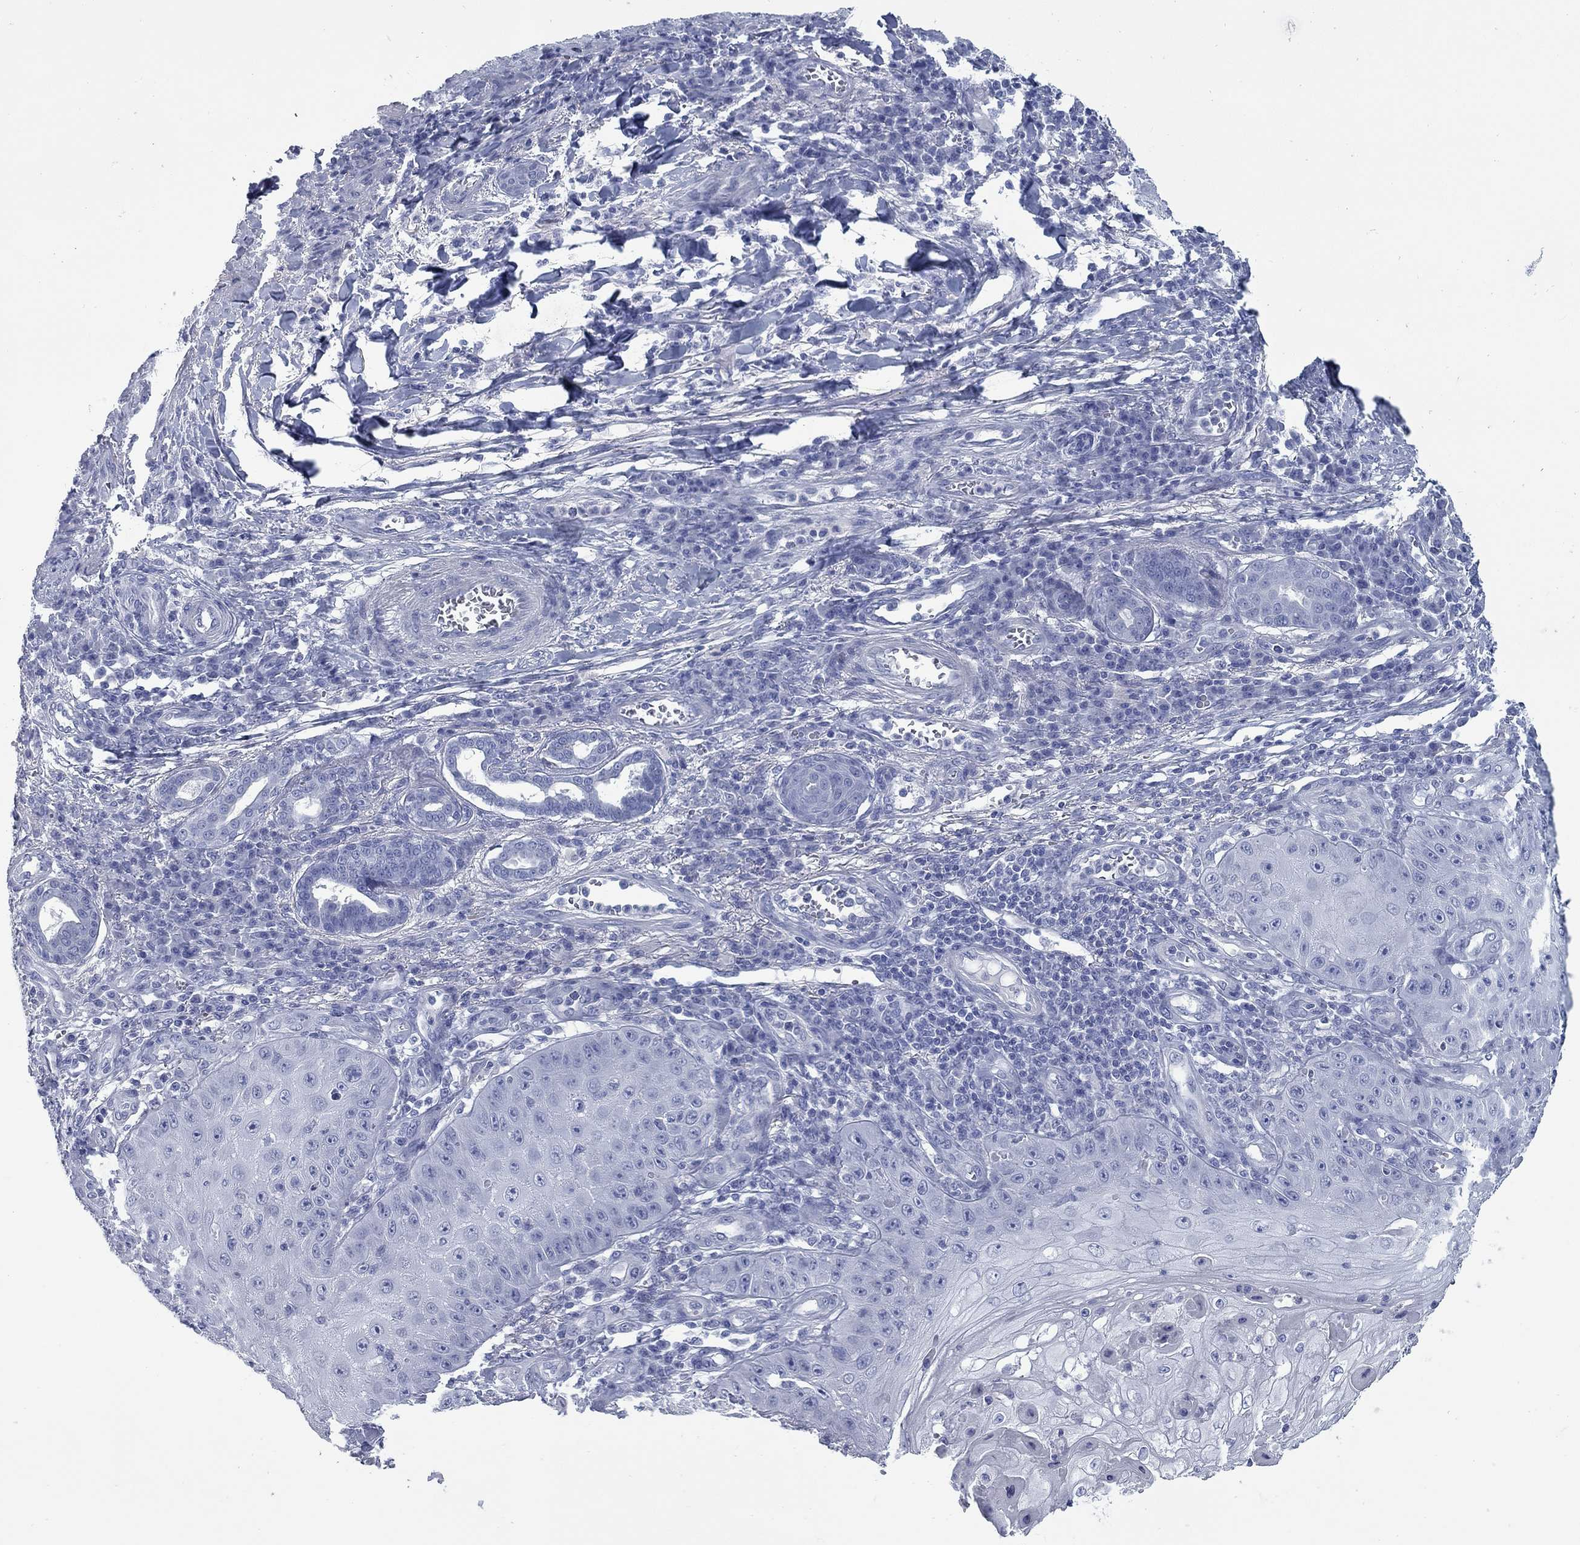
{"staining": {"intensity": "negative", "quantity": "none", "location": "none"}, "tissue": "skin cancer", "cell_type": "Tumor cells", "image_type": "cancer", "snomed": [{"axis": "morphology", "description": "Squamous cell carcinoma, NOS"}, {"axis": "topography", "description": "Skin"}], "caption": "Immunohistochemistry (IHC) image of human squamous cell carcinoma (skin) stained for a protein (brown), which displays no expression in tumor cells. Nuclei are stained in blue.", "gene": "KIRREL2", "patient": {"sex": "male", "age": 70}}